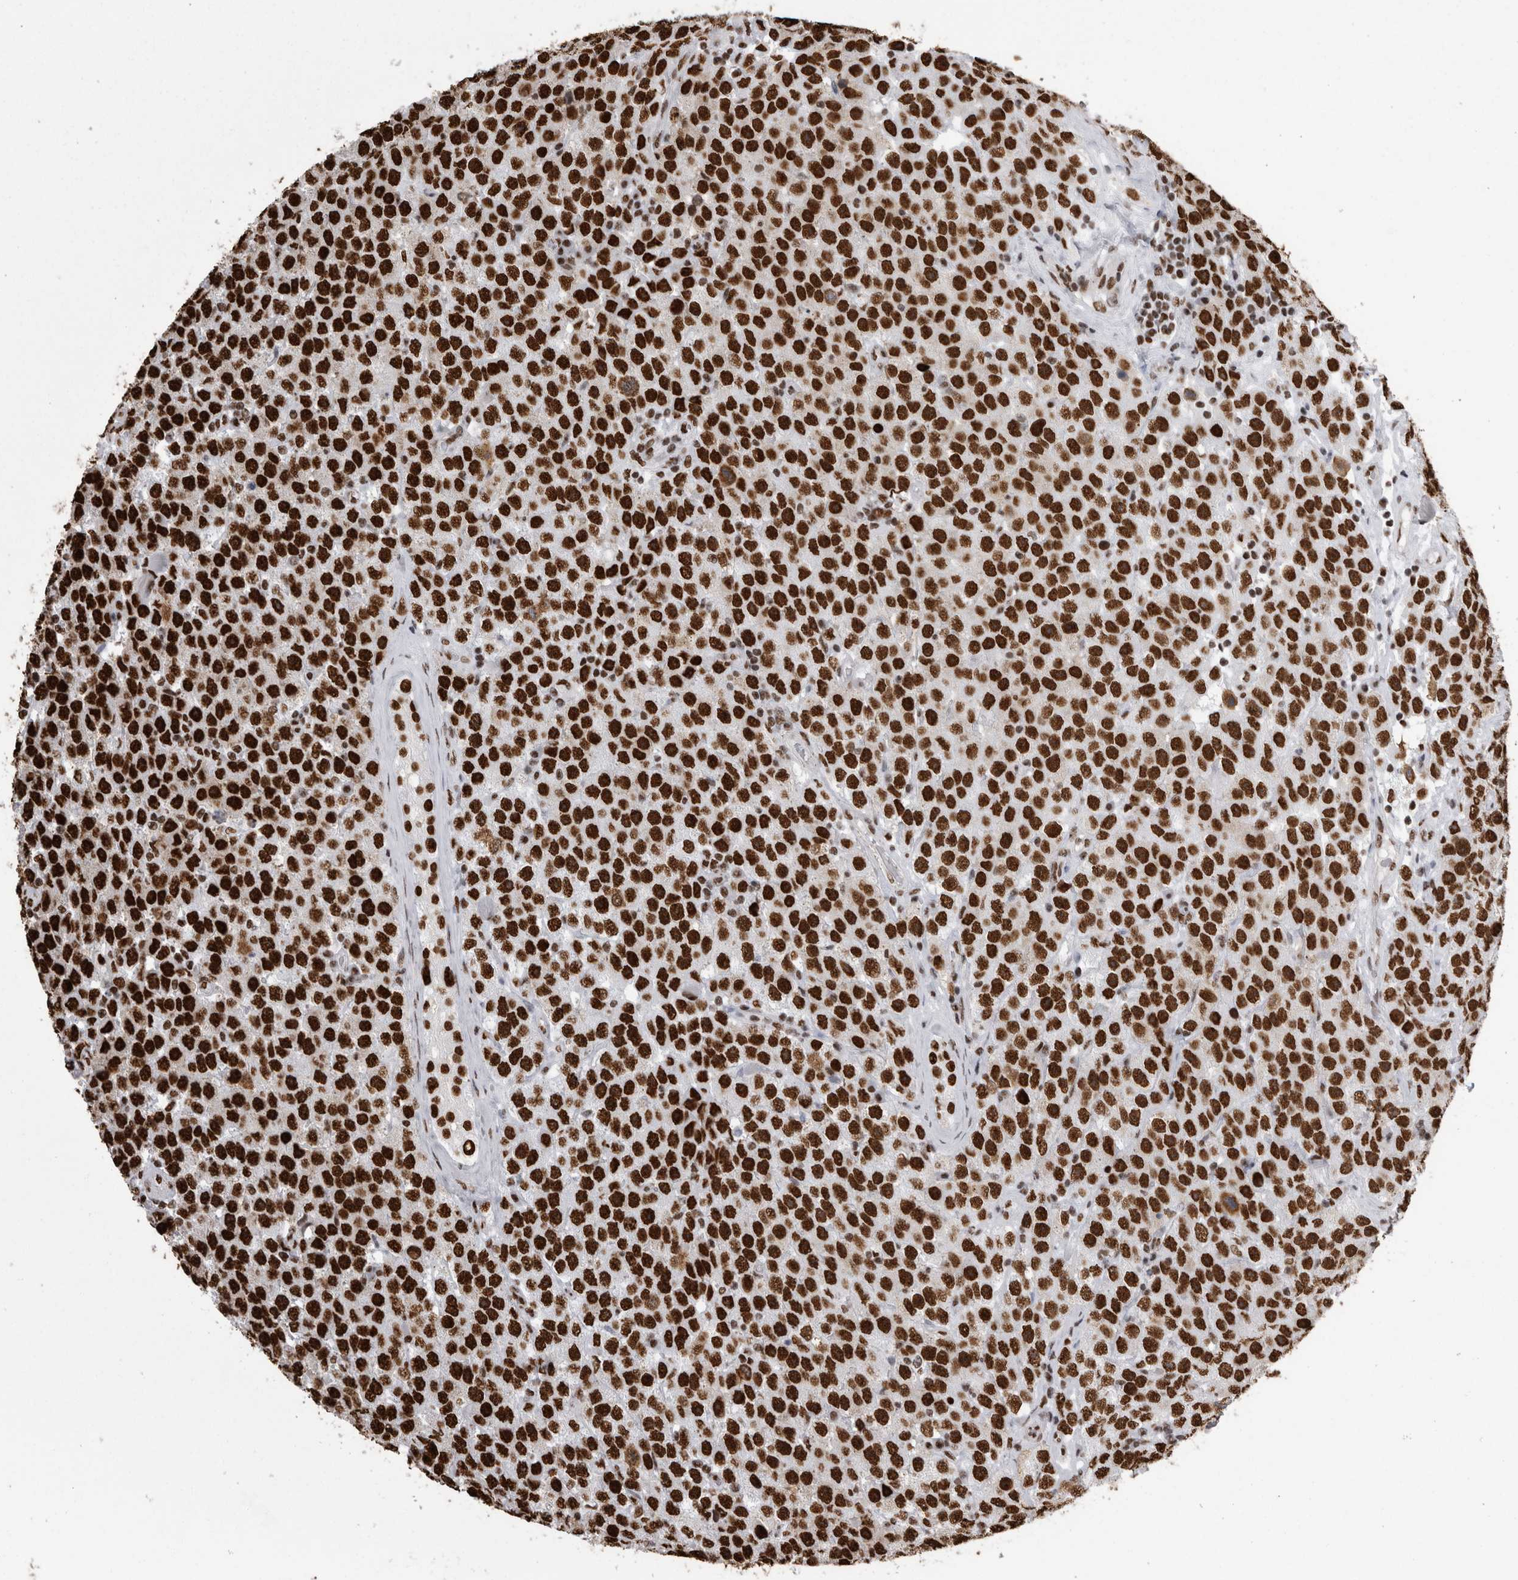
{"staining": {"intensity": "strong", "quantity": ">75%", "location": "nuclear"}, "tissue": "testis cancer", "cell_type": "Tumor cells", "image_type": "cancer", "snomed": [{"axis": "morphology", "description": "Seminoma, NOS"}, {"axis": "morphology", "description": "Carcinoma, Embryonal, NOS"}, {"axis": "topography", "description": "Testis"}], "caption": "DAB immunohistochemical staining of human testis cancer shows strong nuclear protein staining in approximately >75% of tumor cells.", "gene": "HNRNPM", "patient": {"sex": "male", "age": 28}}